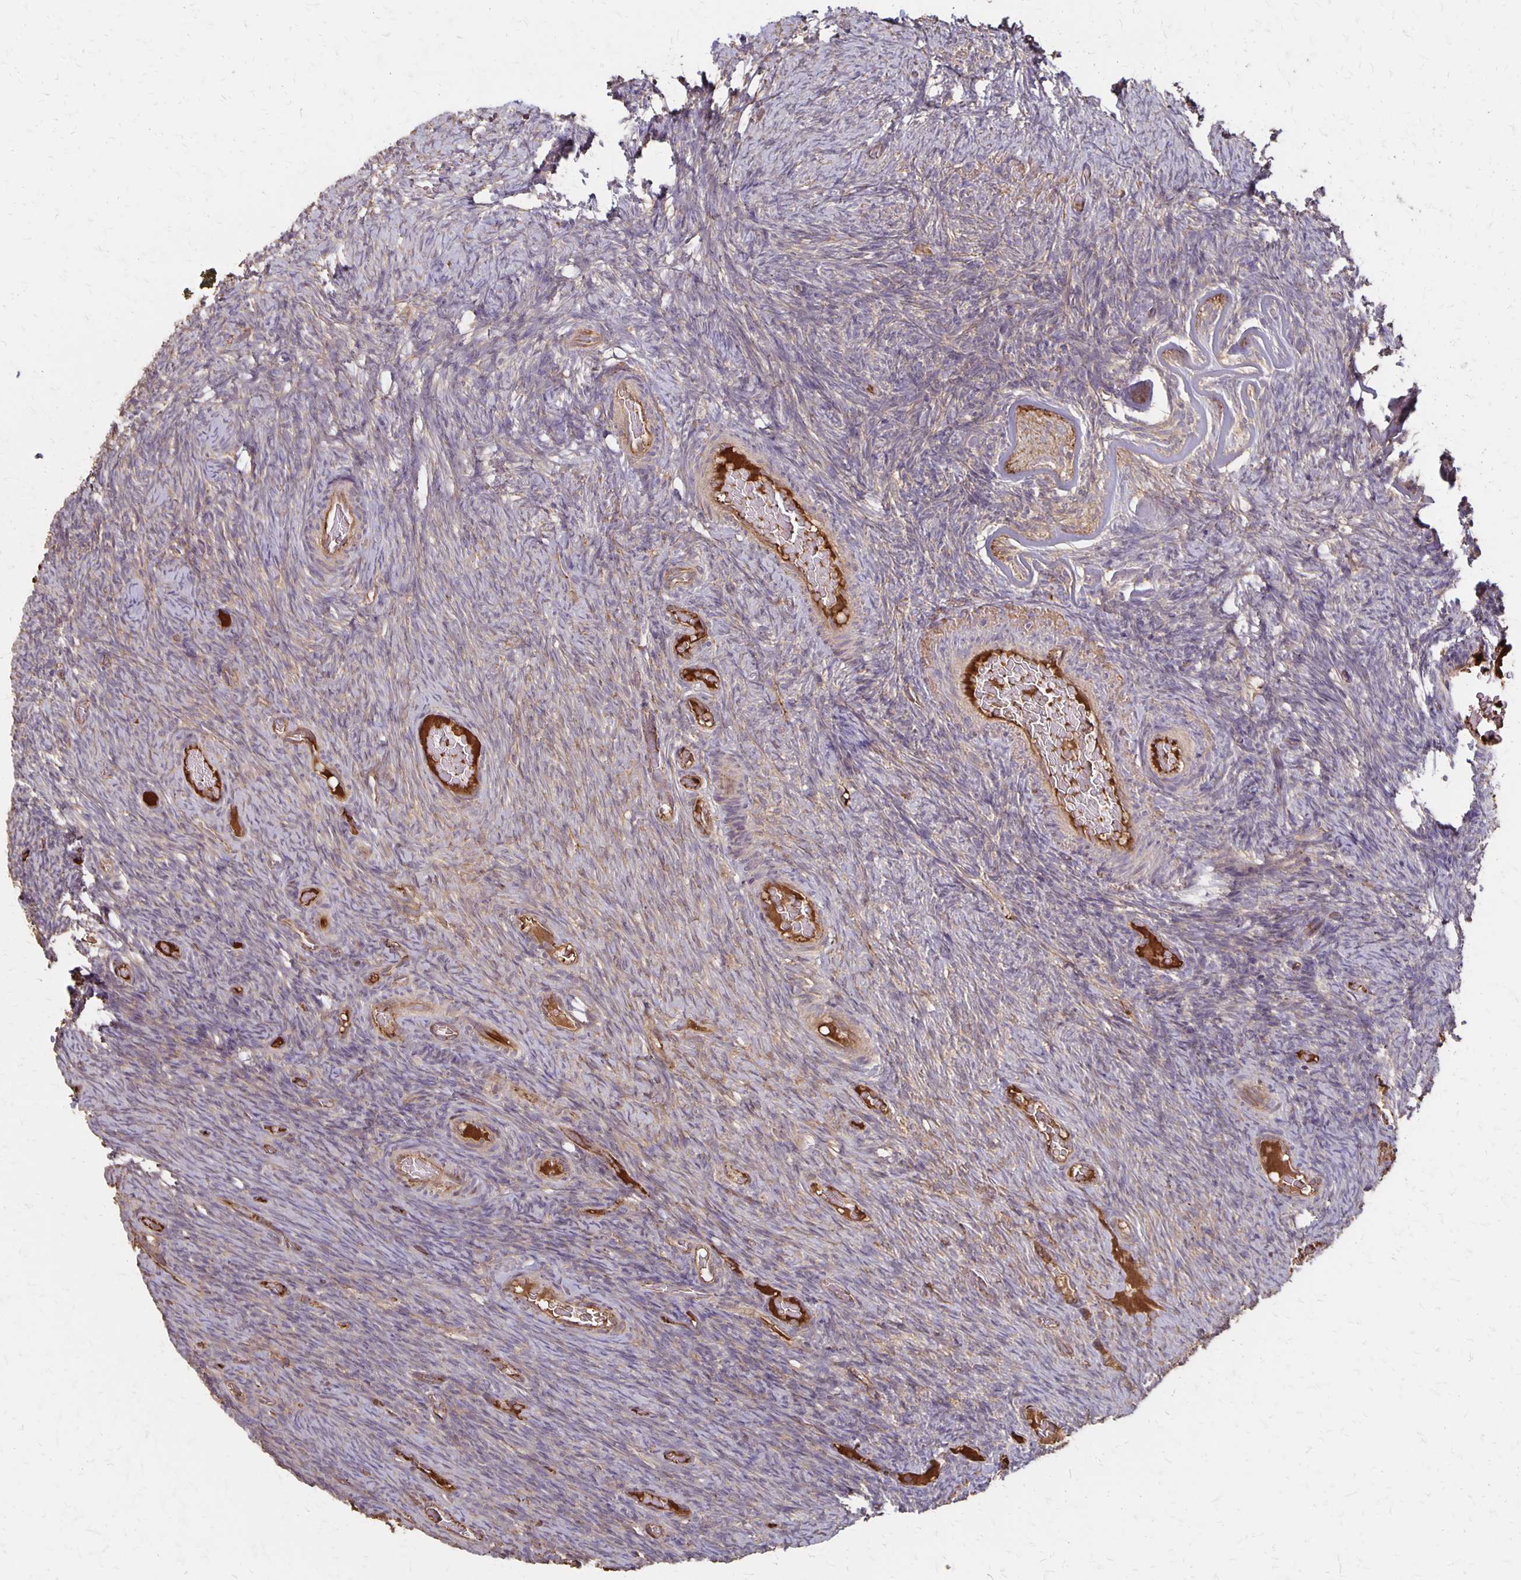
{"staining": {"intensity": "moderate", "quantity": ">75%", "location": "cytoplasmic/membranous"}, "tissue": "ovary", "cell_type": "Follicle cells", "image_type": "normal", "snomed": [{"axis": "morphology", "description": "Normal tissue, NOS"}, {"axis": "topography", "description": "Ovary"}], "caption": "An image of ovary stained for a protein reveals moderate cytoplasmic/membranous brown staining in follicle cells.", "gene": "PROM2", "patient": {"sex": "female", "age": 34}}